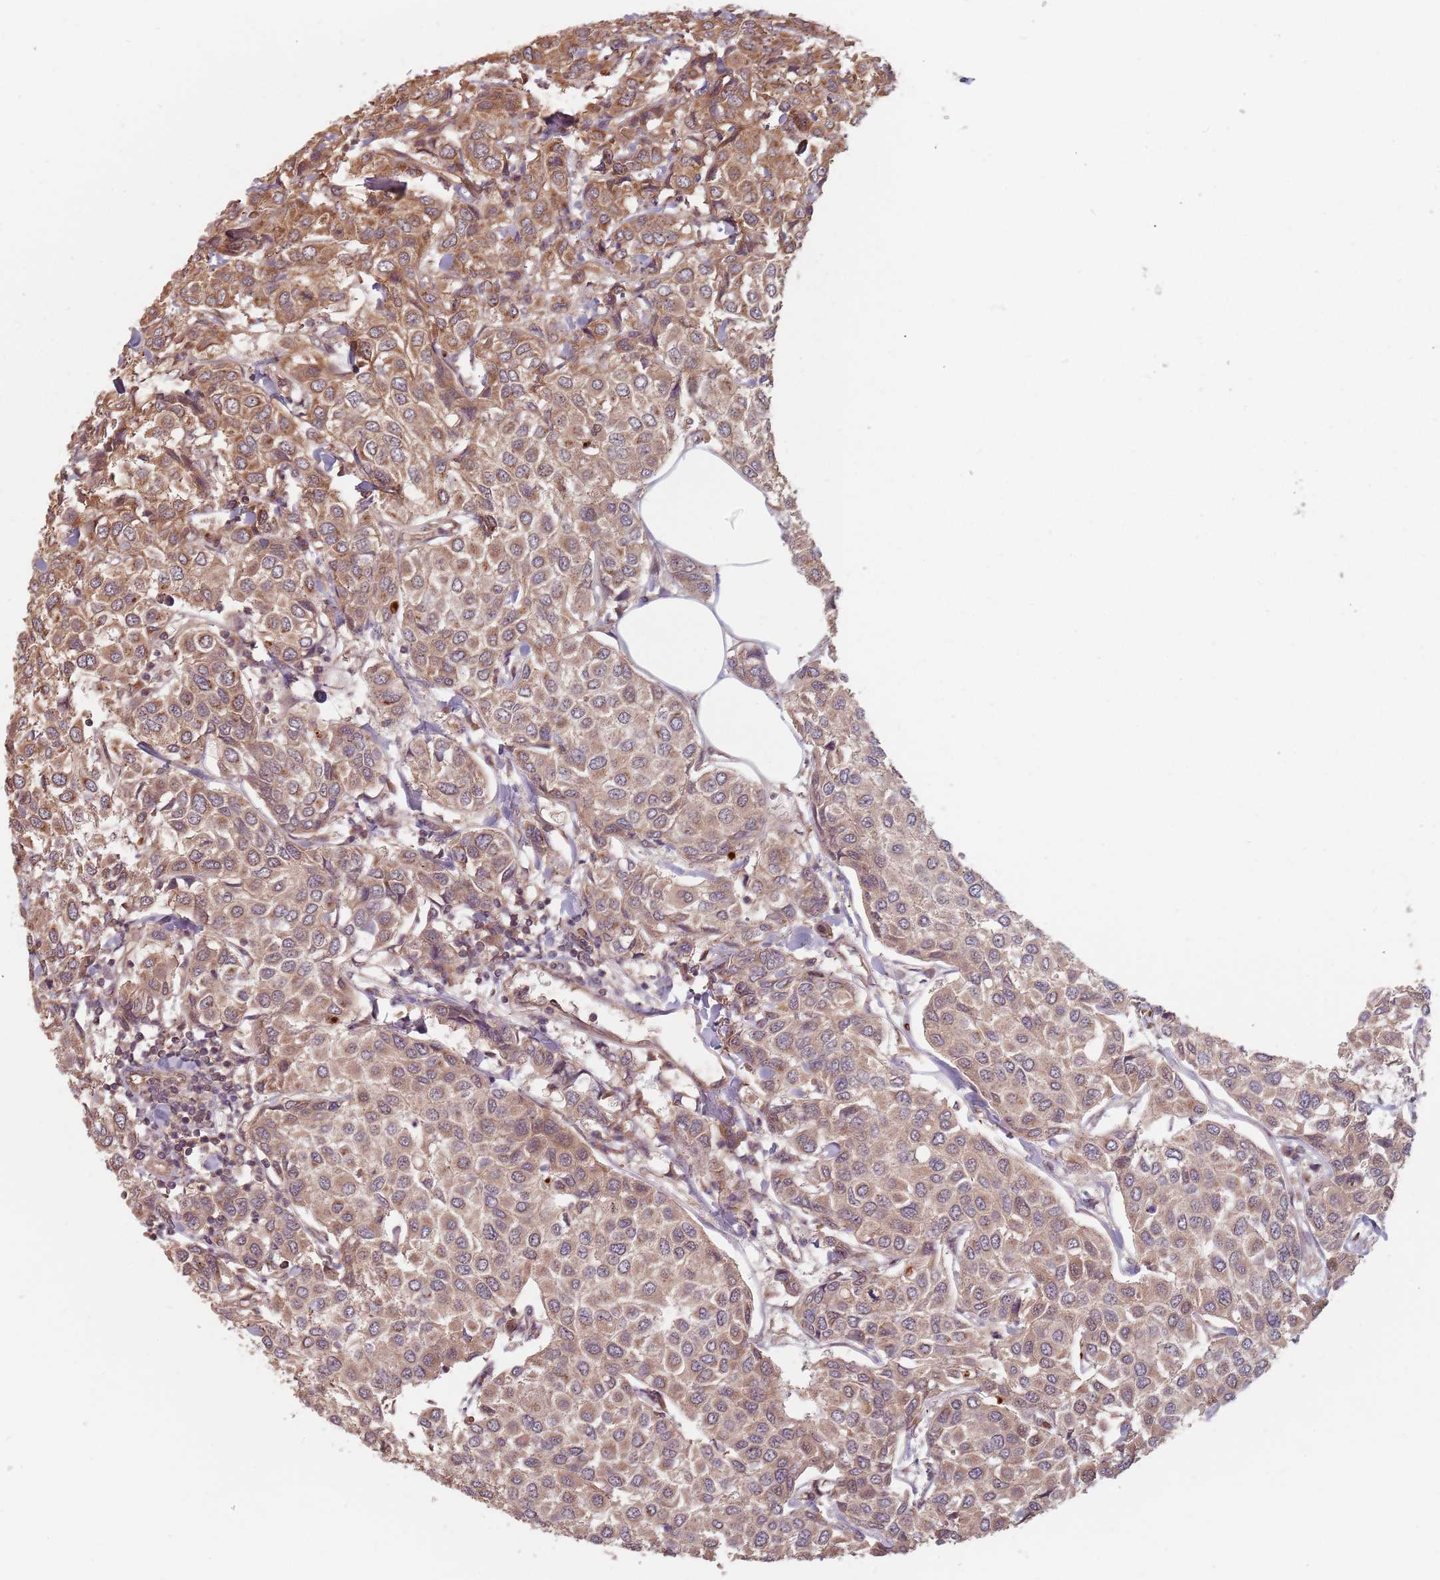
{"staining": {"intensity": "moderate", "quantity": ">75%", "location": "cytoplasmic/membranous"}, "tissue": "breast cancer", "cell_type": "Tumor cells", "image_type": "cancer", "snomed": [{"axis": "morphology", "description": "Duct carcinoma"}, {"axis": "topography", "description": "Breast"}], "caption": "DAB immunohistochemical staining of breast cancer (invasive ductal carcinoma) exhibits moderate cytoplasmic/membranous protein positivity in about >75% of tumor cells. (DAB (3,3'-diaminobenzidine) IHC with brightfield microscopy, high magnification).", "gene": "C3orf14", "patient": {"sex": "female", "age": 55}}